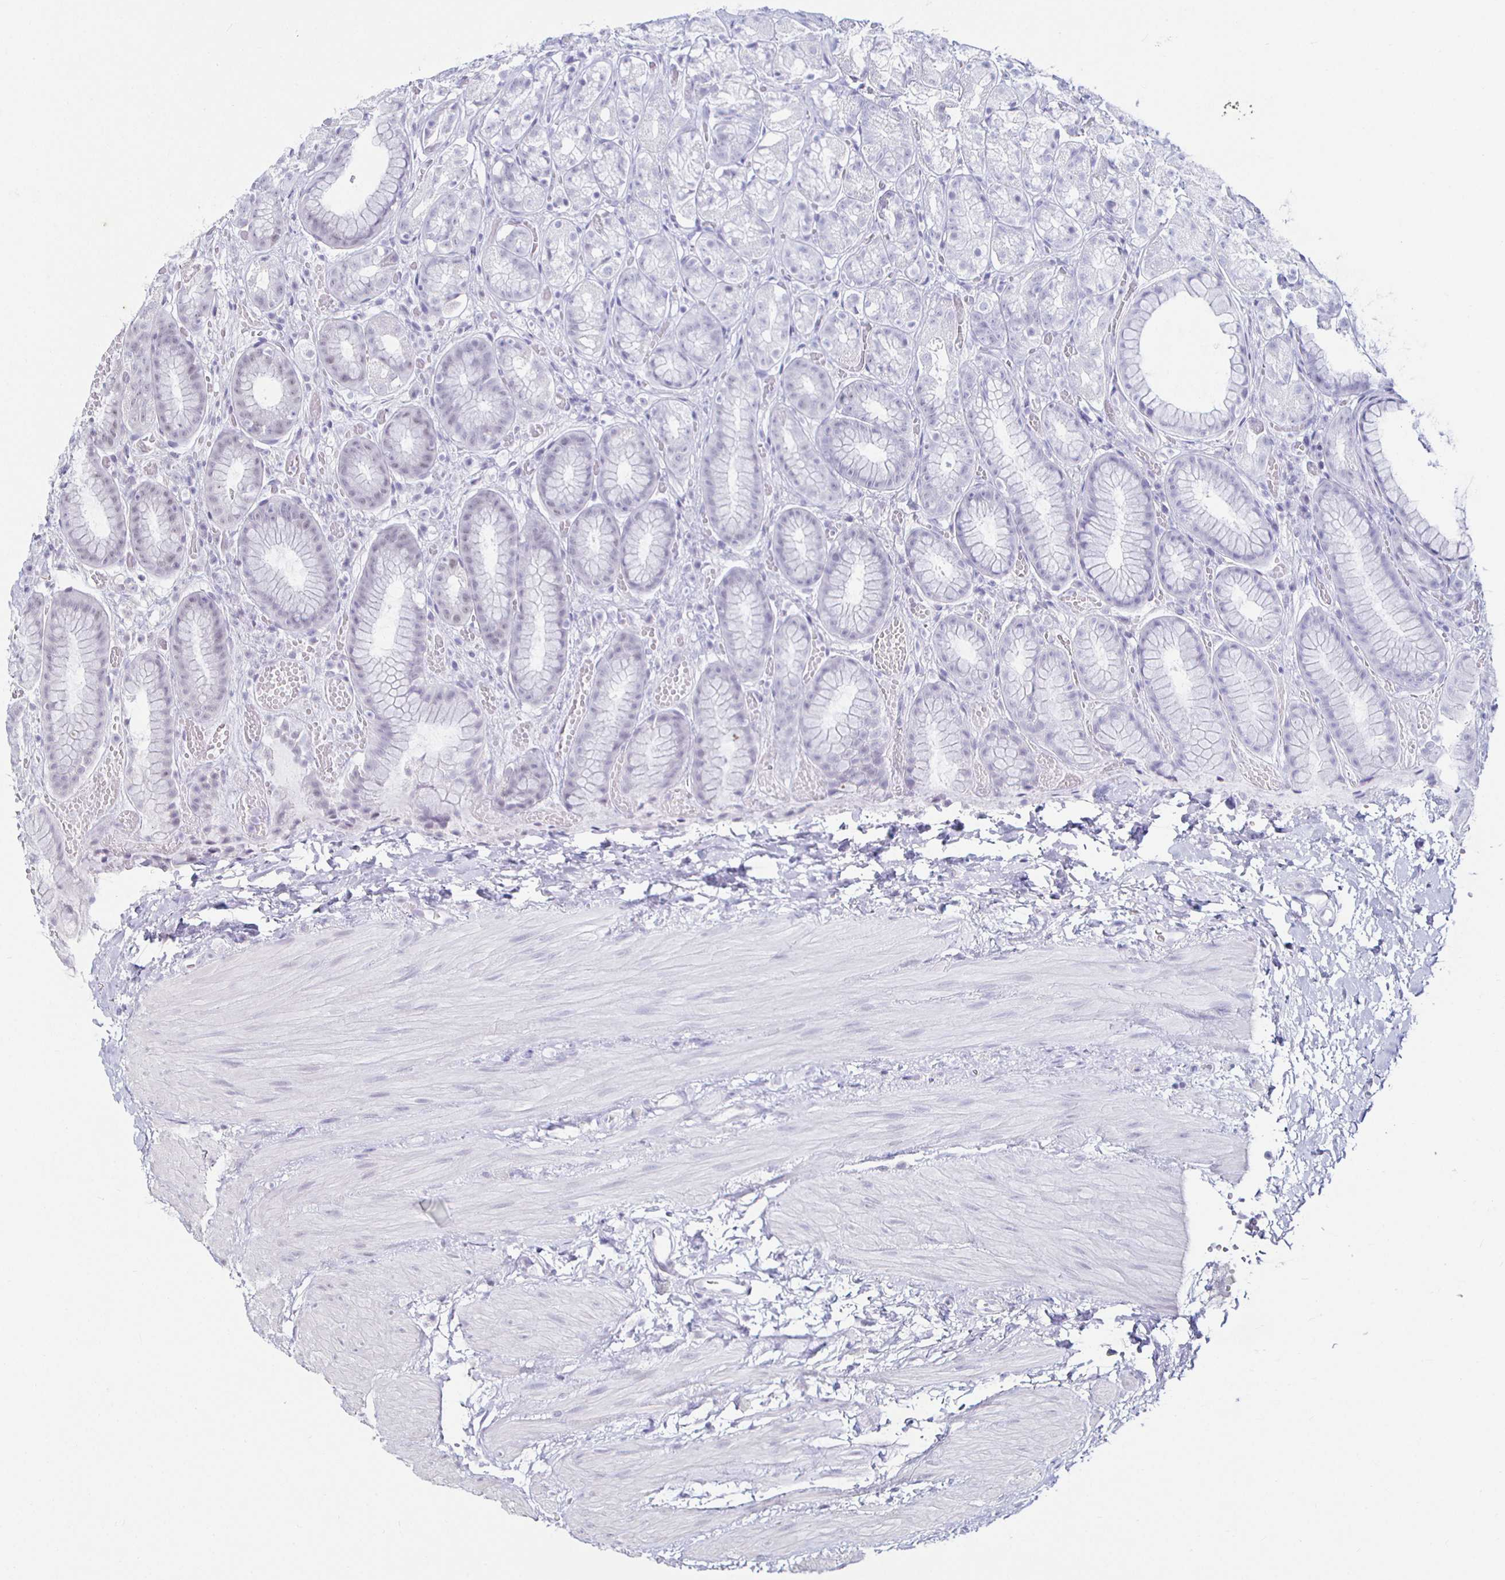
{"staining": {"intensity": "negative", "quantity": "none", "location": "none"}, "tissue": "stomach", "cell_type": "Glandular cells", "image_type": "normal", "snomed": [{"axis": "morphology", "description": "Normal tissue, NOS"}, {"axis": "topography", "description": "Stomach"}], "caption": "Immunohistochemistry (IHC) photomicrograph of benign stomach: human stomach stained with DAB (3,3'-diaminobenzidine) demonstrates no significant protein staining in glandular cells. (Stains: DAB IHC with hematoxylin counter stain, Microscopy: brightfield microscopy at high magnification).", "gene": "MLH1", "patient": {"sex": "male", "age": 70}}